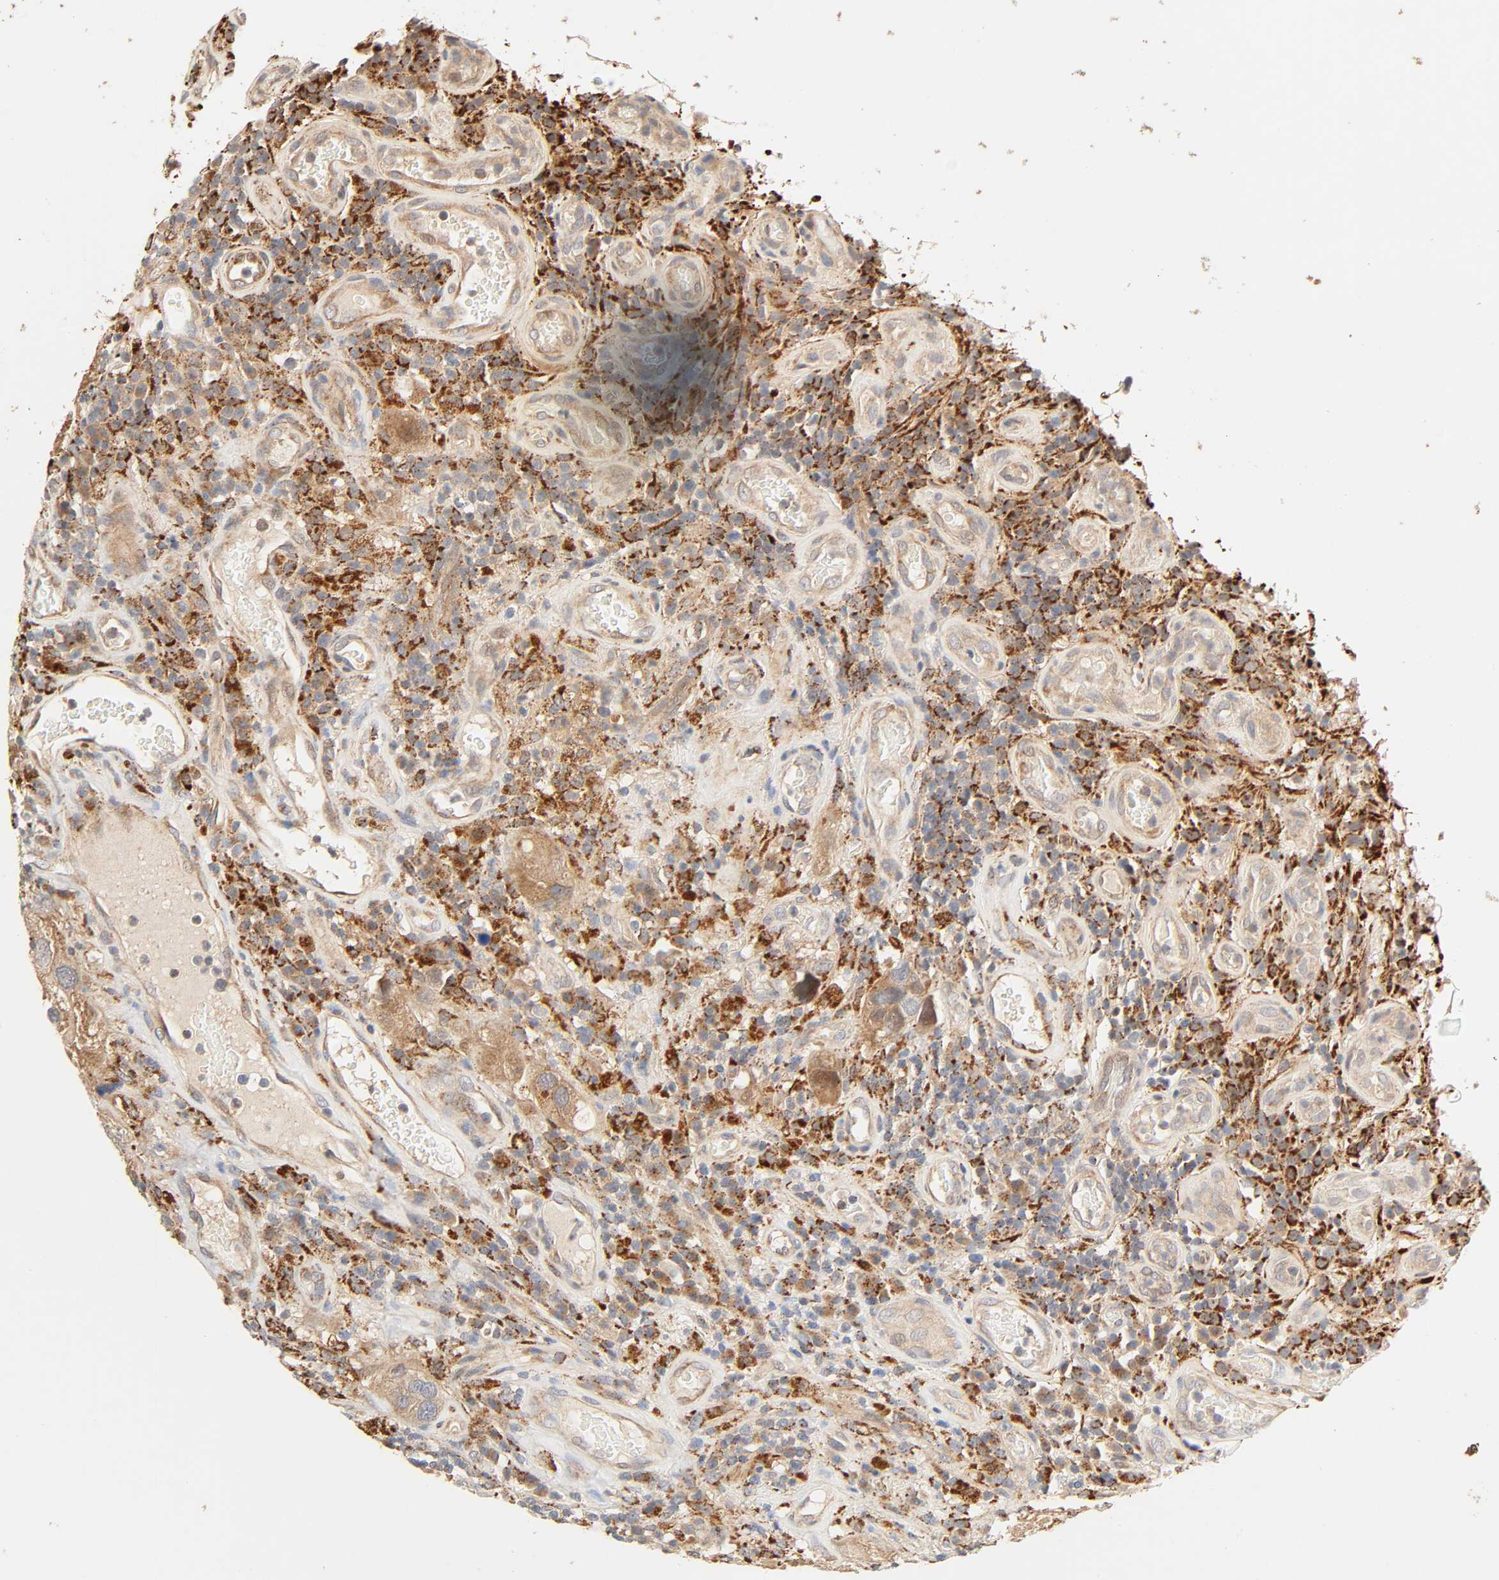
{"staining": {"intensity": "strong", "quantity": ">75%", "location": "cytoplasmic/membranous"}, "tissue": "urothelial cancer", "cell_type": "Tumor cells", "image_type": "cancer", "snomed": [{"axis": "morphology", "description": "Urothelial carcinoma, High grade"}, {"axis": "topography", "description": "Urinary bladder"}], "caption": "Urothelial cancer stained with a brown dye displays strong cytoplasmic/membranous positive positivity in about >75% of tumor cells.", "gene": "MAPK6", "patient": {"sex": "female", "age": 64}}